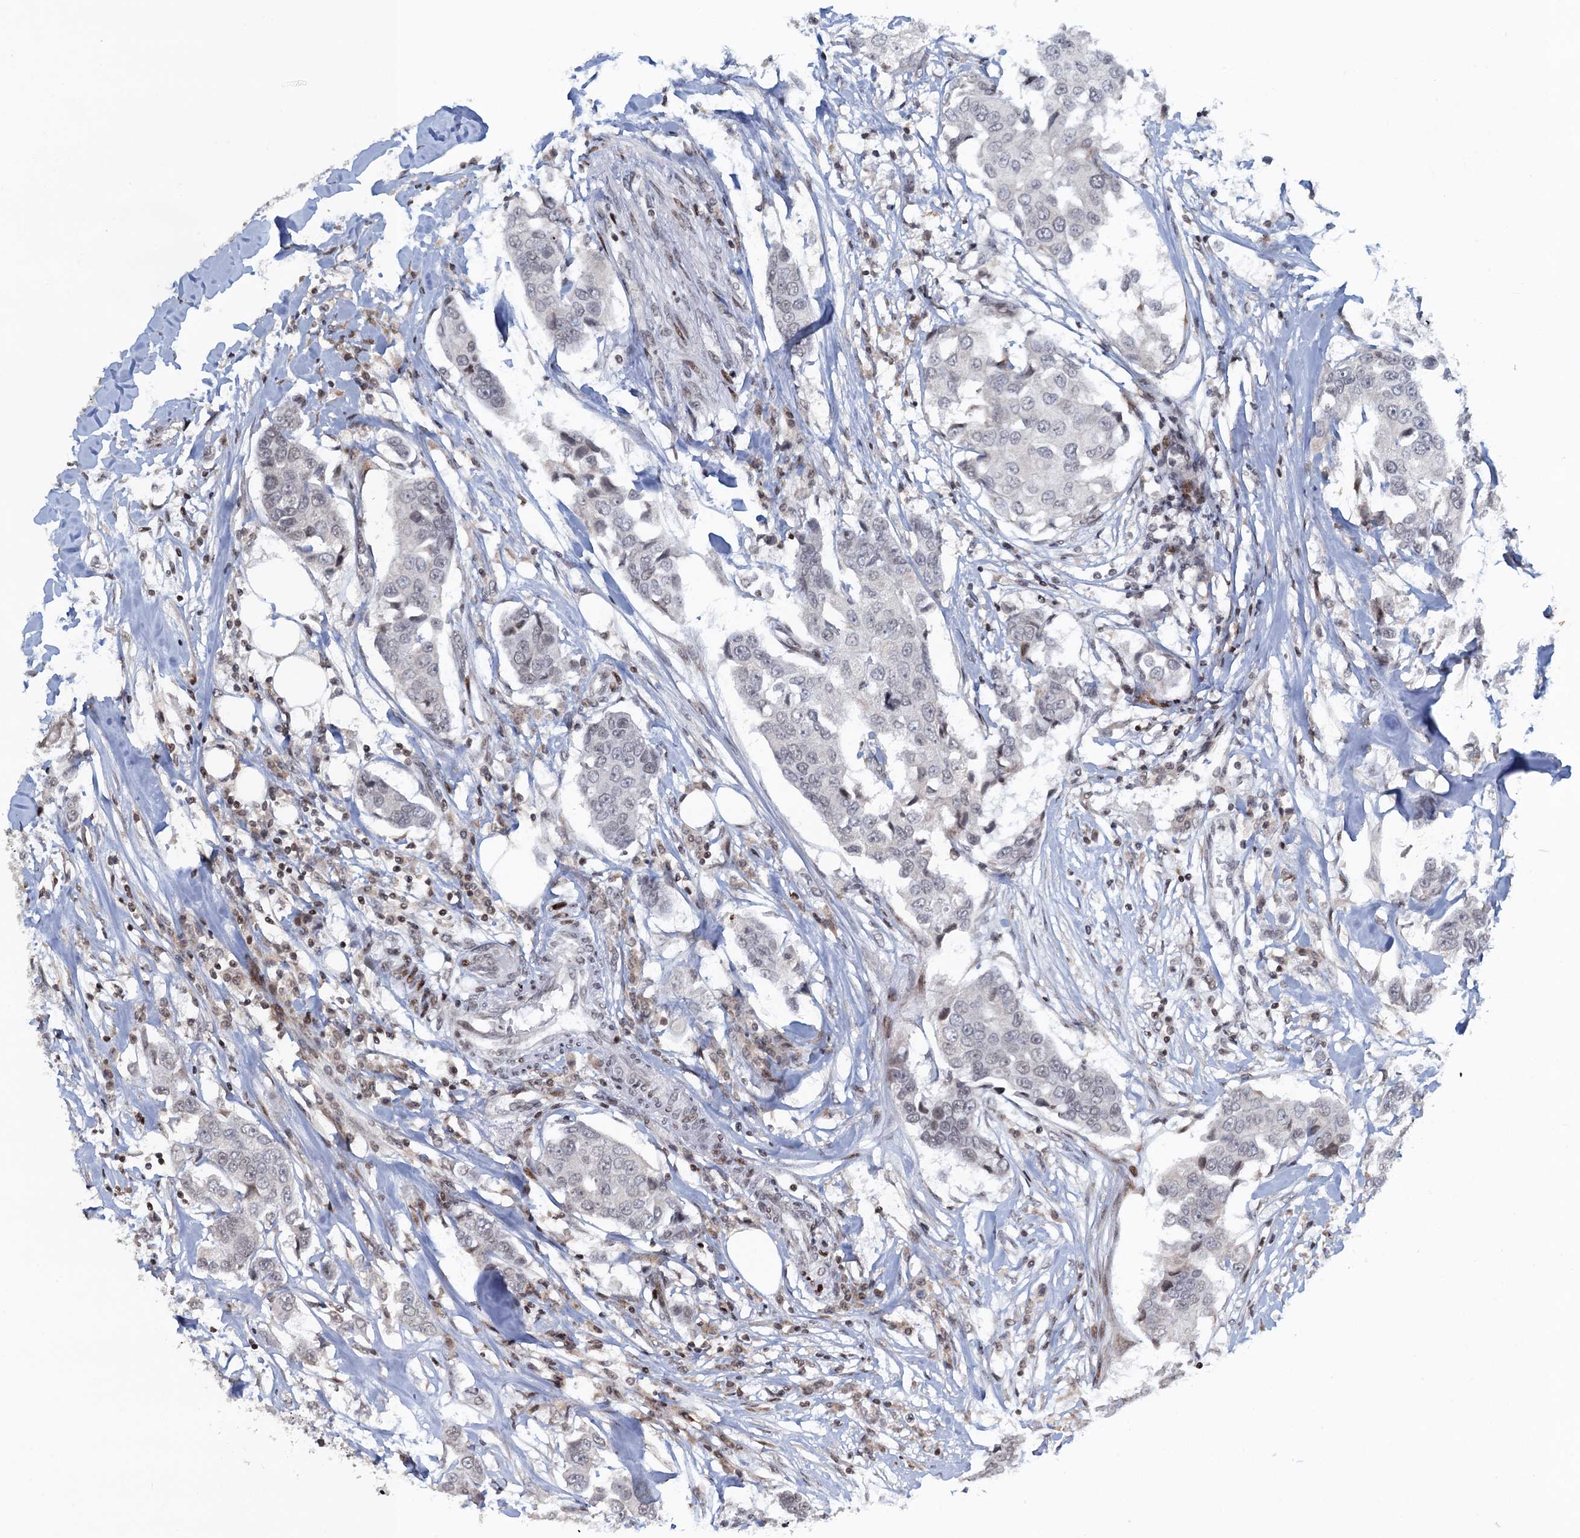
{"staining": {"intensity": "negative", "quantity": "none", "location": "none"}, "tissue": "breast cancer", "cell_type": "Tumor cells", "image_type": "cancer", "snomed": [{"axis": "morphology", "description": "Duct carcinoma"}, {"axis": "topography", "description": "Breast"}], "caption": "This is a photomicrograph of immunohistochemistry (IHC) staining of intraductal carcinoma (breast), which shows no positivity in tumor cells.", "gene": "FYB1", "patient": {"sex": "female", "age": 80}}